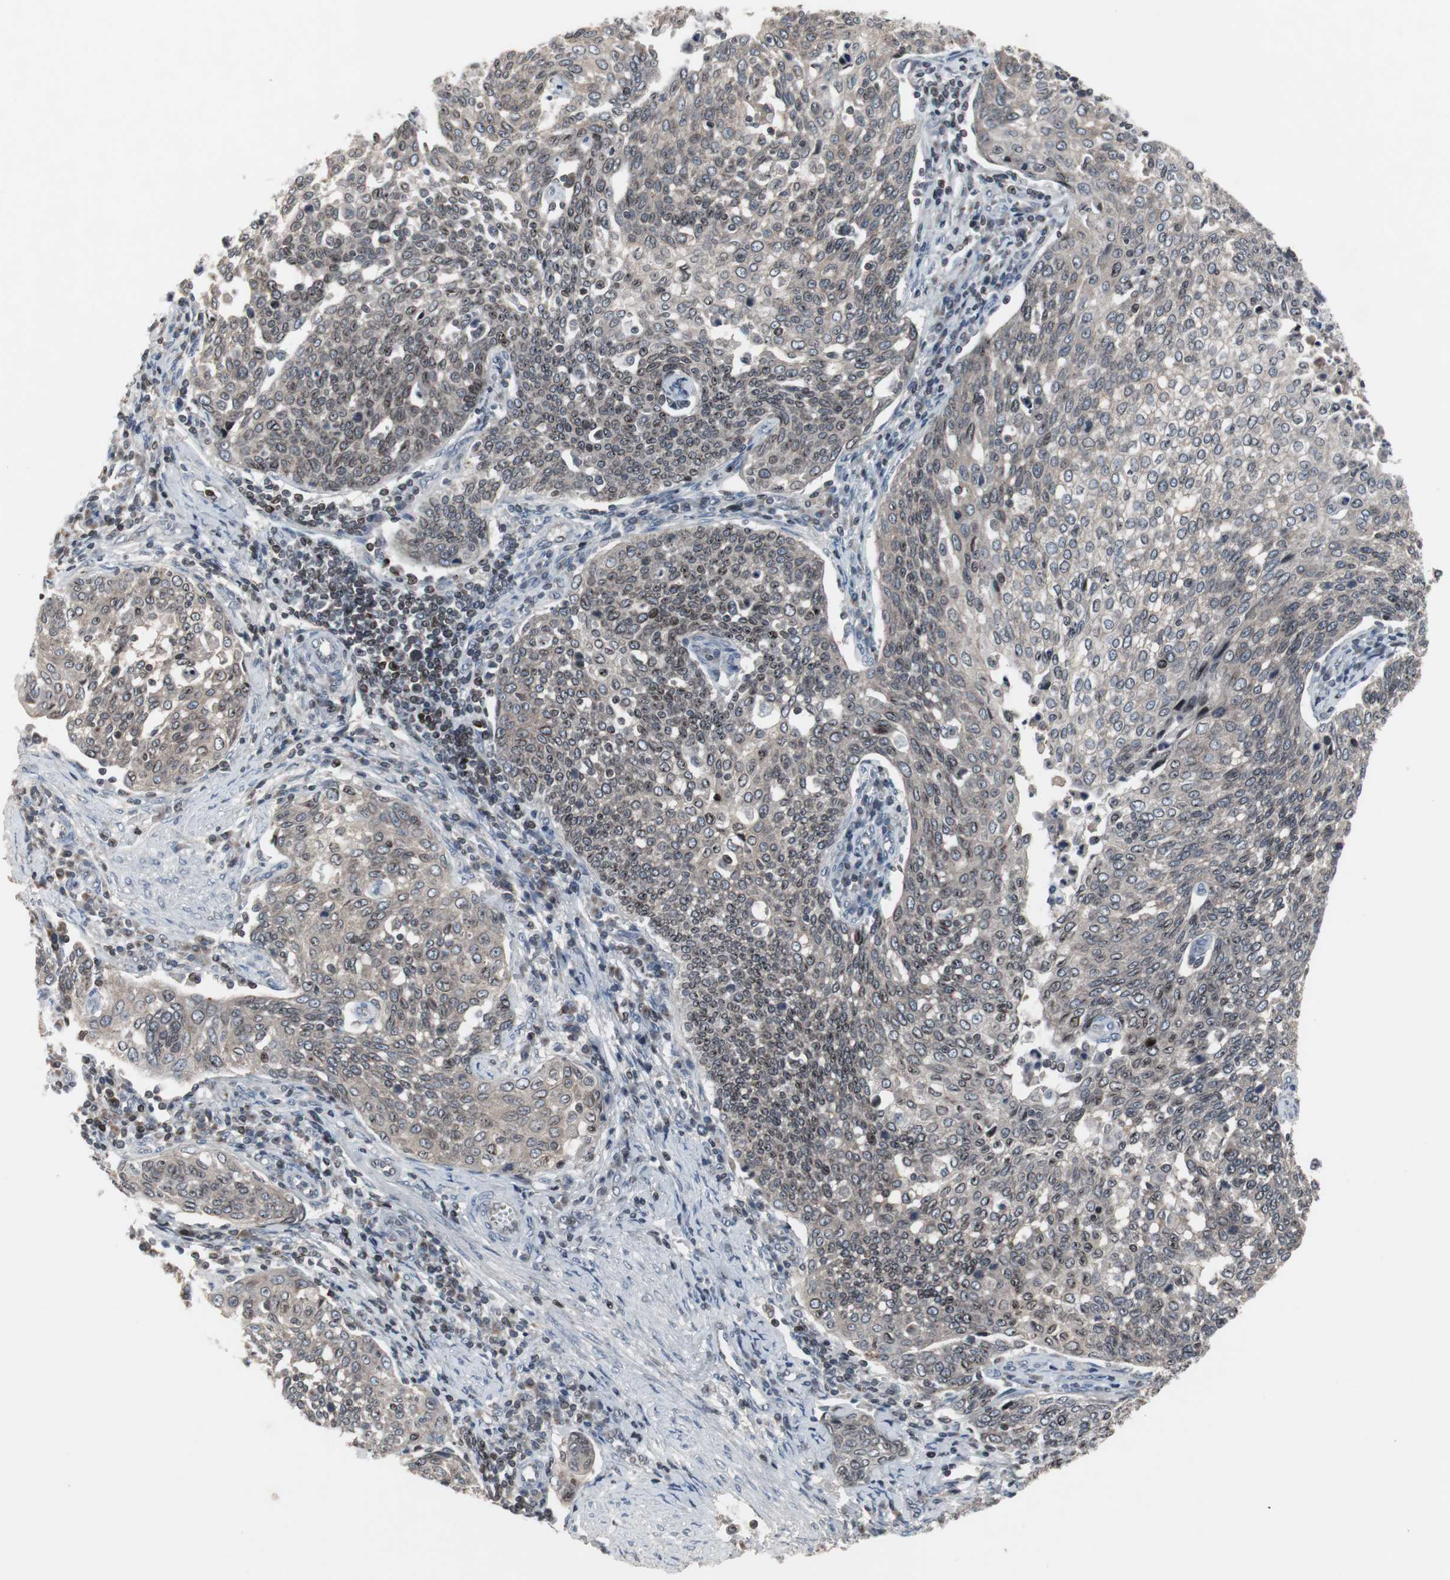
{"staining": {"intensity": "weak", "quantity": "25%-75%", "location": "cytoplasmic/membranous,nuclear"}, "tissue": "cervical cancer", "cell_type": "Tumor cells", "image_type": "cancer", "snomed": [{"axis": "morphology", "description": "Squamous cell carcinoma, NOS"}, {"axis": "topography", "description": "Cervix"}], "caption": "Human cervical cancer (squamous cell carcinoma) stained for a protein (brown) shows weak cytoplasmic/membranous and nuclear positive staining in approximately 25%-75% of tumor cells.", "gene": "ZNF396", "patient": {"sex": "female", "age": 34}}